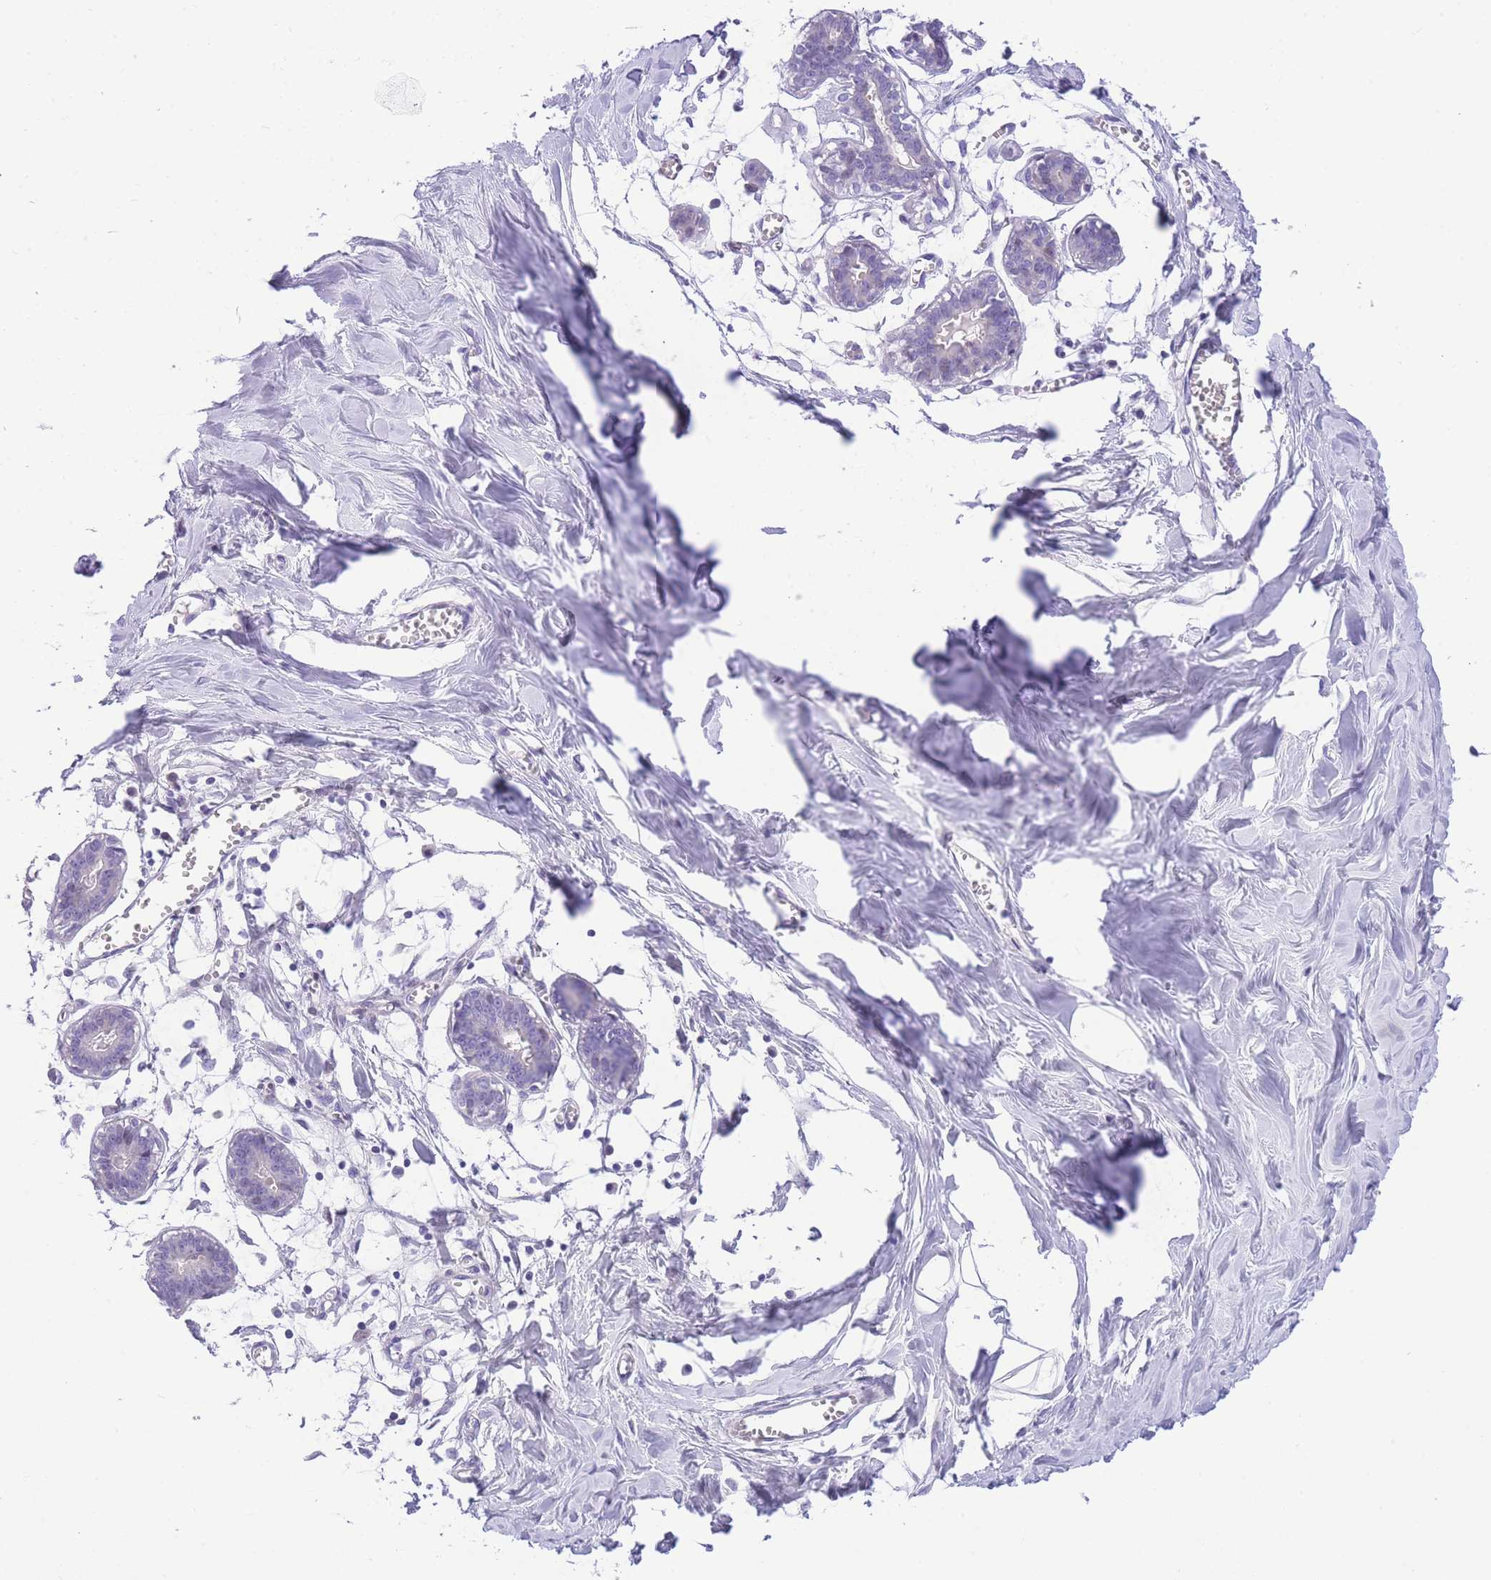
{"staining": {"intensity": "negative", "quantity": "none", "location": "none"}, "tissue": "breast", "cell_type": "Adipocytes", "image_type": "normal", "snomed": [{"axis": "morphology", "description": "Normal tissue, NOS"}, {"axis": "topography", "description": "Breast"}], "caption": "Immunohistochemistry image of normal human breast stained for a protein (brown), which exhibits no positivity in adipocytes.", "gene": "TIFAB", "patient": {"sex": "female", "age": 27}}